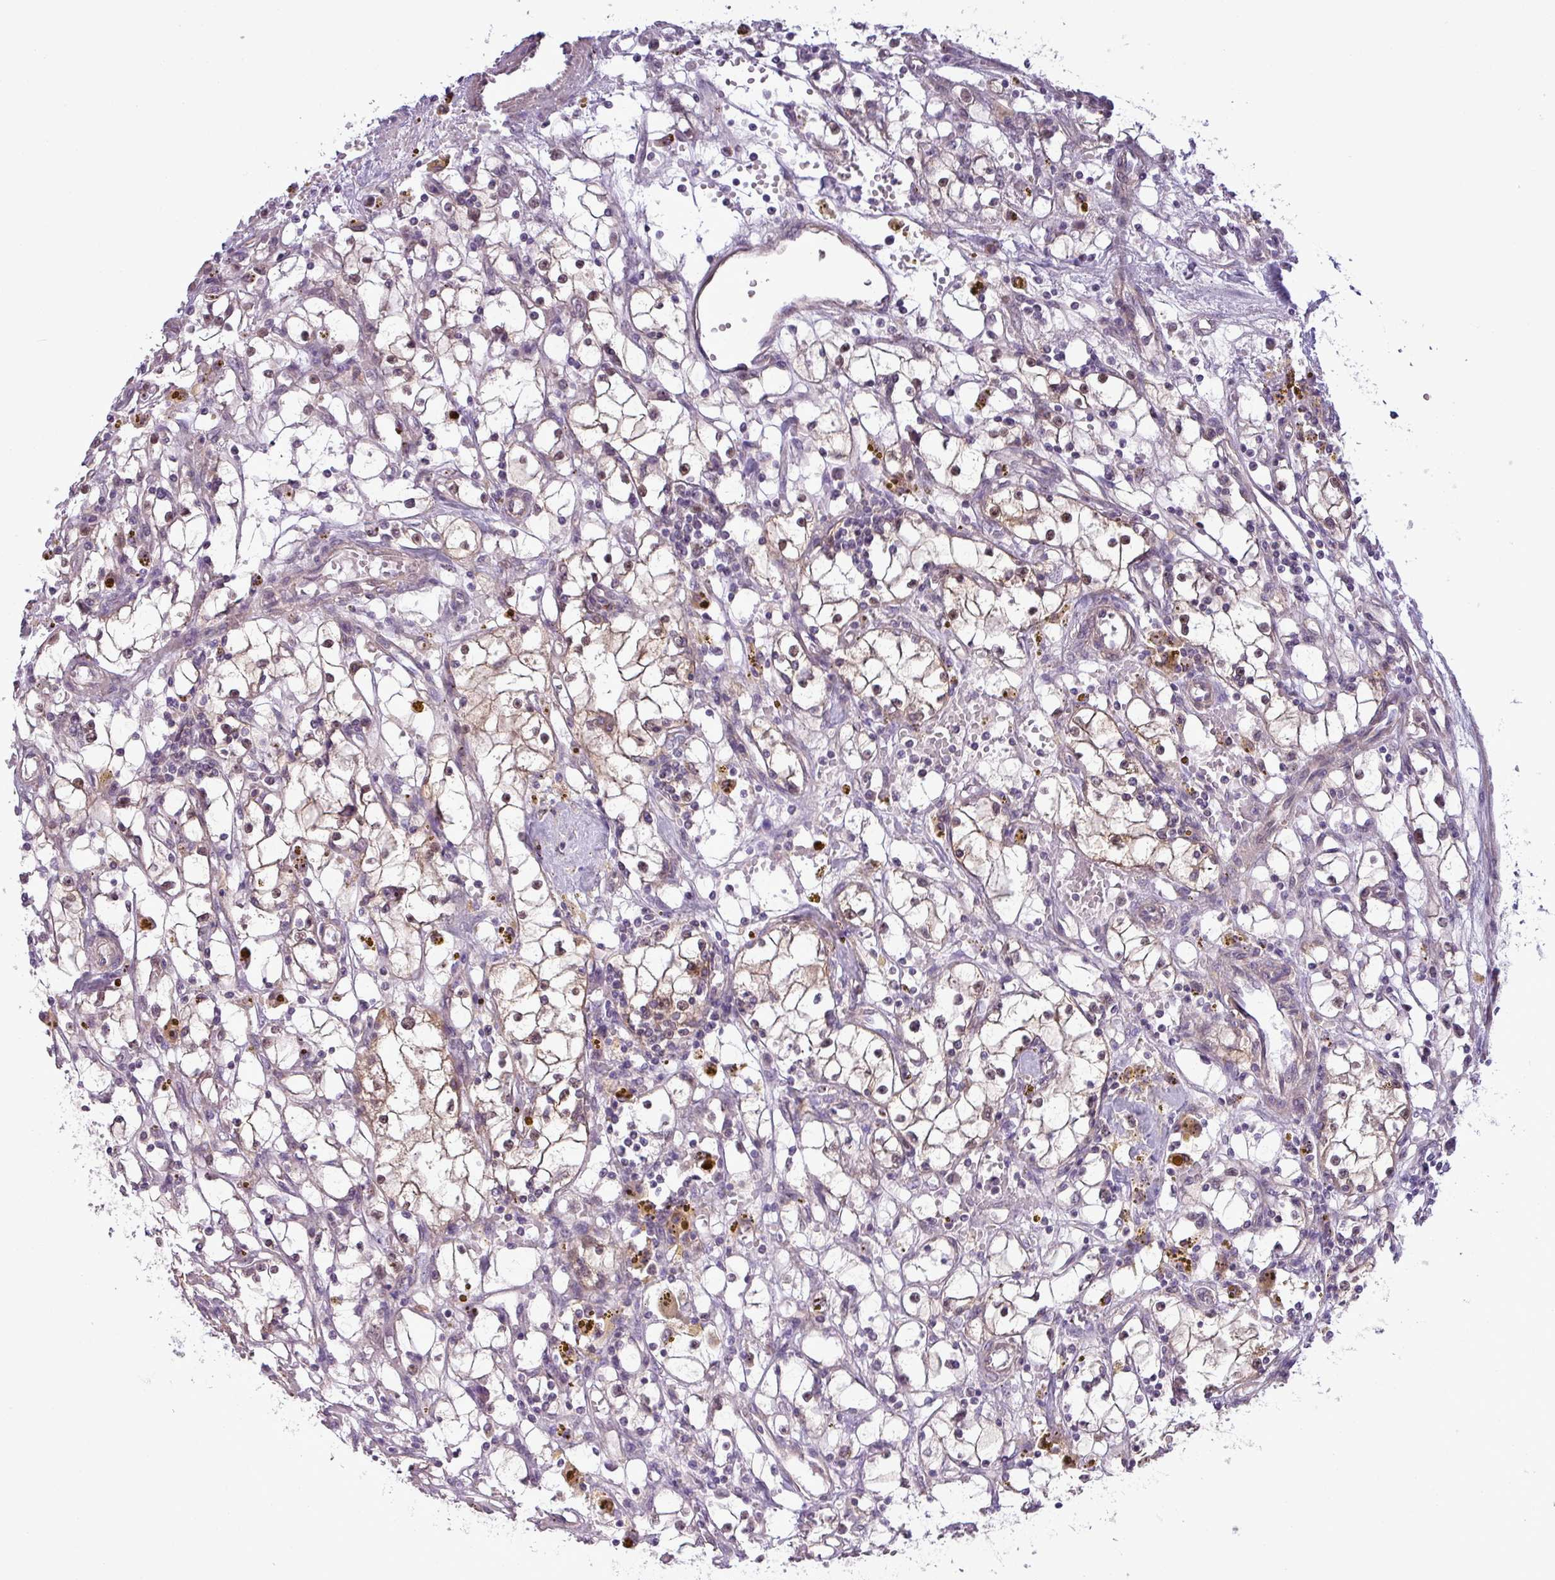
{"staining": {"intensity": "weak", "quantity": "25%-75%", "location": "cytoplasmic/membranous"}, "tissue": "renal cancer", "cell_type": "Tumor cells", "image_type": "cancer", "snomed": [{"axis": "morphology", "description": "Adenocarcinoma, NOS"}, {"axis": "topography", "description": "Kidney"}], "caption": "Weak cytoplasmic/membranous staining for a protein is appreciated in about 25%-75% of tumor cells of adenocarcinoma (renal) using immunohistochemistry (IHC).", "gene": "ZNF217", "patient": {"sex": "male", "age": 56}}